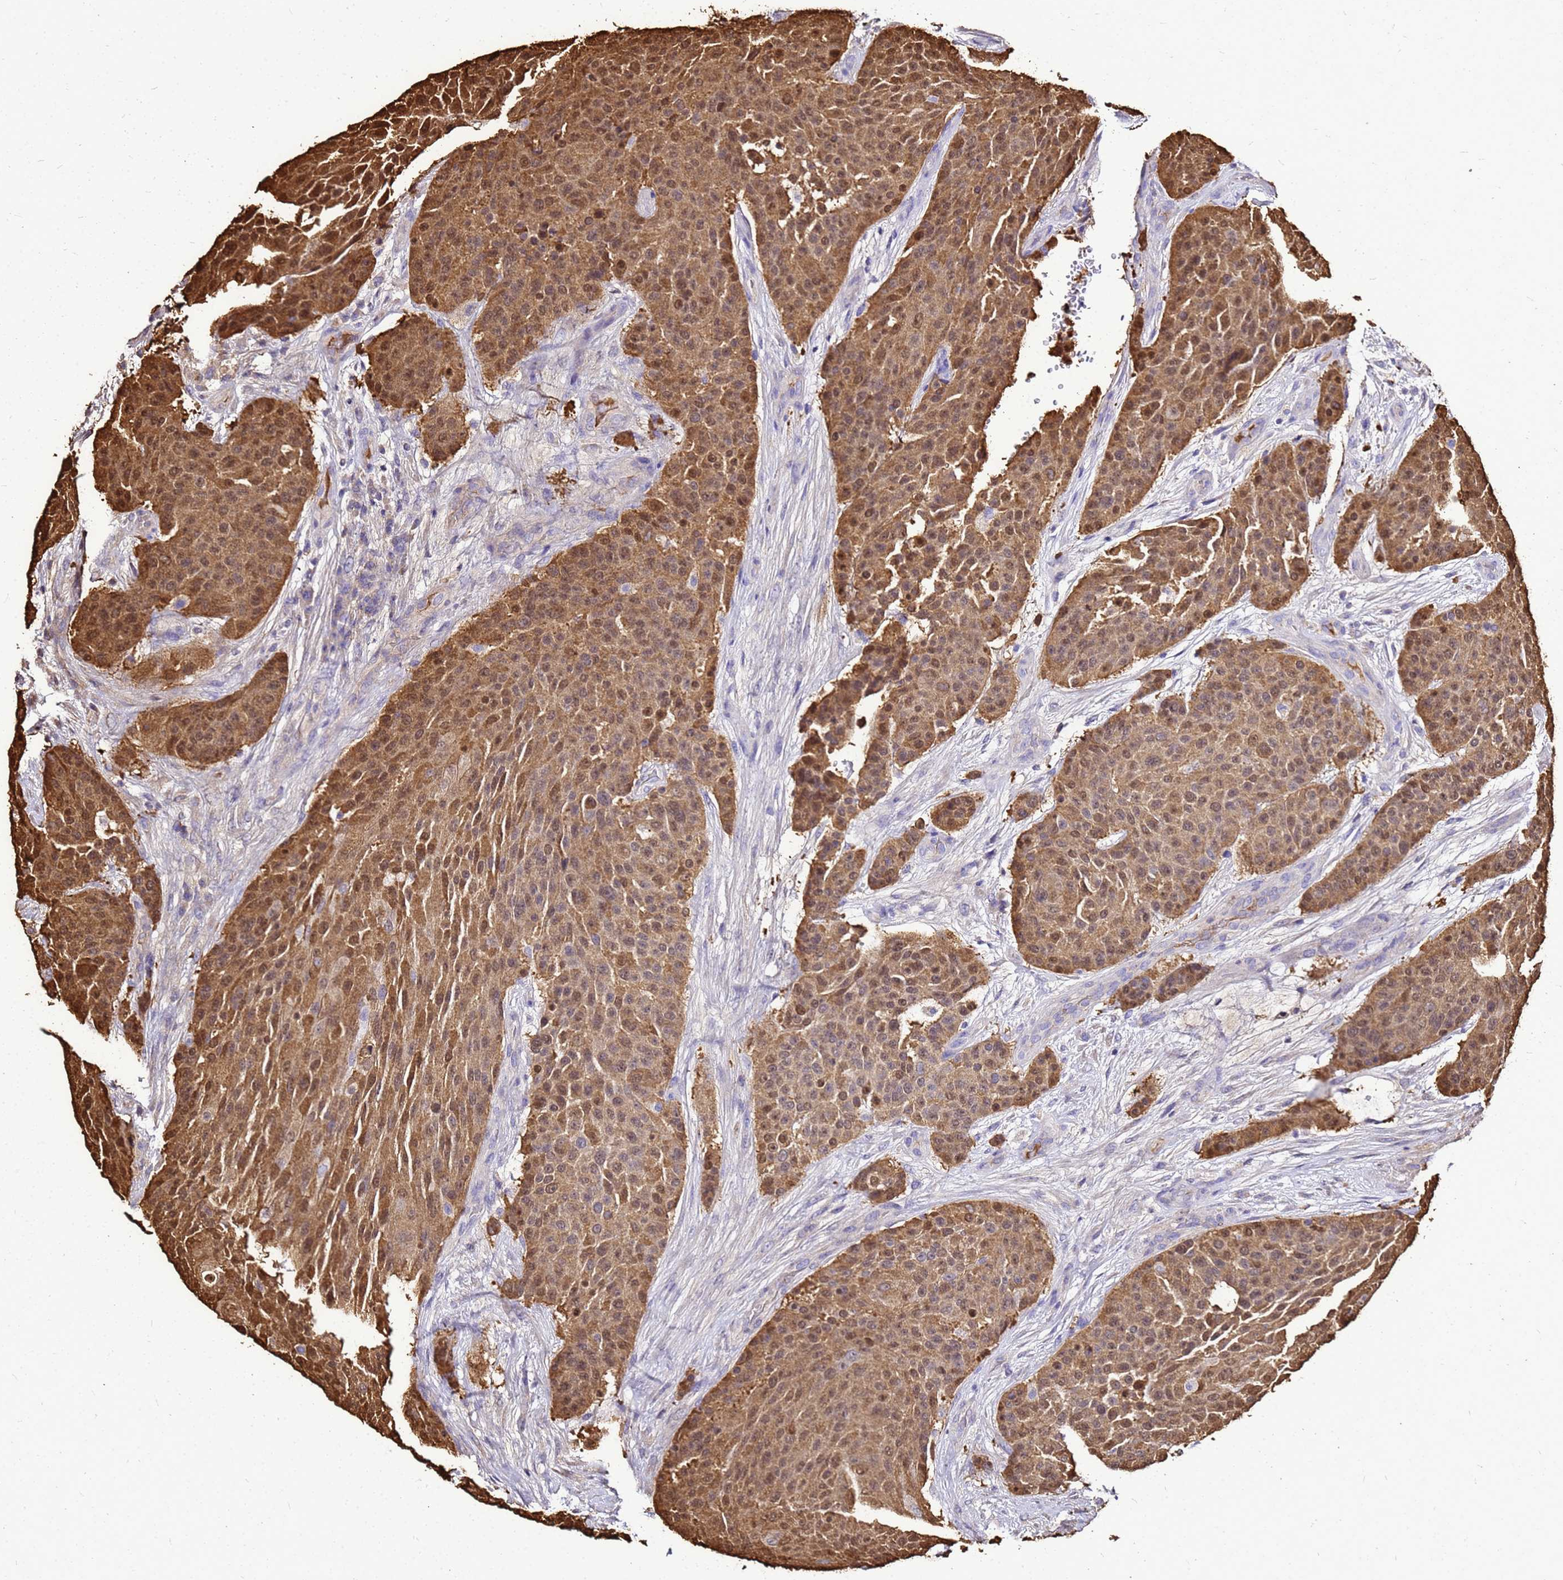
{"staining": {"intensity": "moderate", "quantity": ">75%", "location": "cytoplasmic/membranous,nuclear"}, "tissue": "urothelial cancer", "cell_type": "Tumor cells", "image_type": "cancer", "snomed": [{"axis": "morphology", "description": "Urothelial carcinoma, High grade"}, {"axis": "topography", "description": "Urinary bladder"}], "caption": "The micrograph reveals staining of urothelial cancer, revealing moderate cytoplasmic/membranous and nuclear protein expression (brown color) within tumor cells.", "gene": "S100A2", "patient": {"sex": "female", "age": 63}}